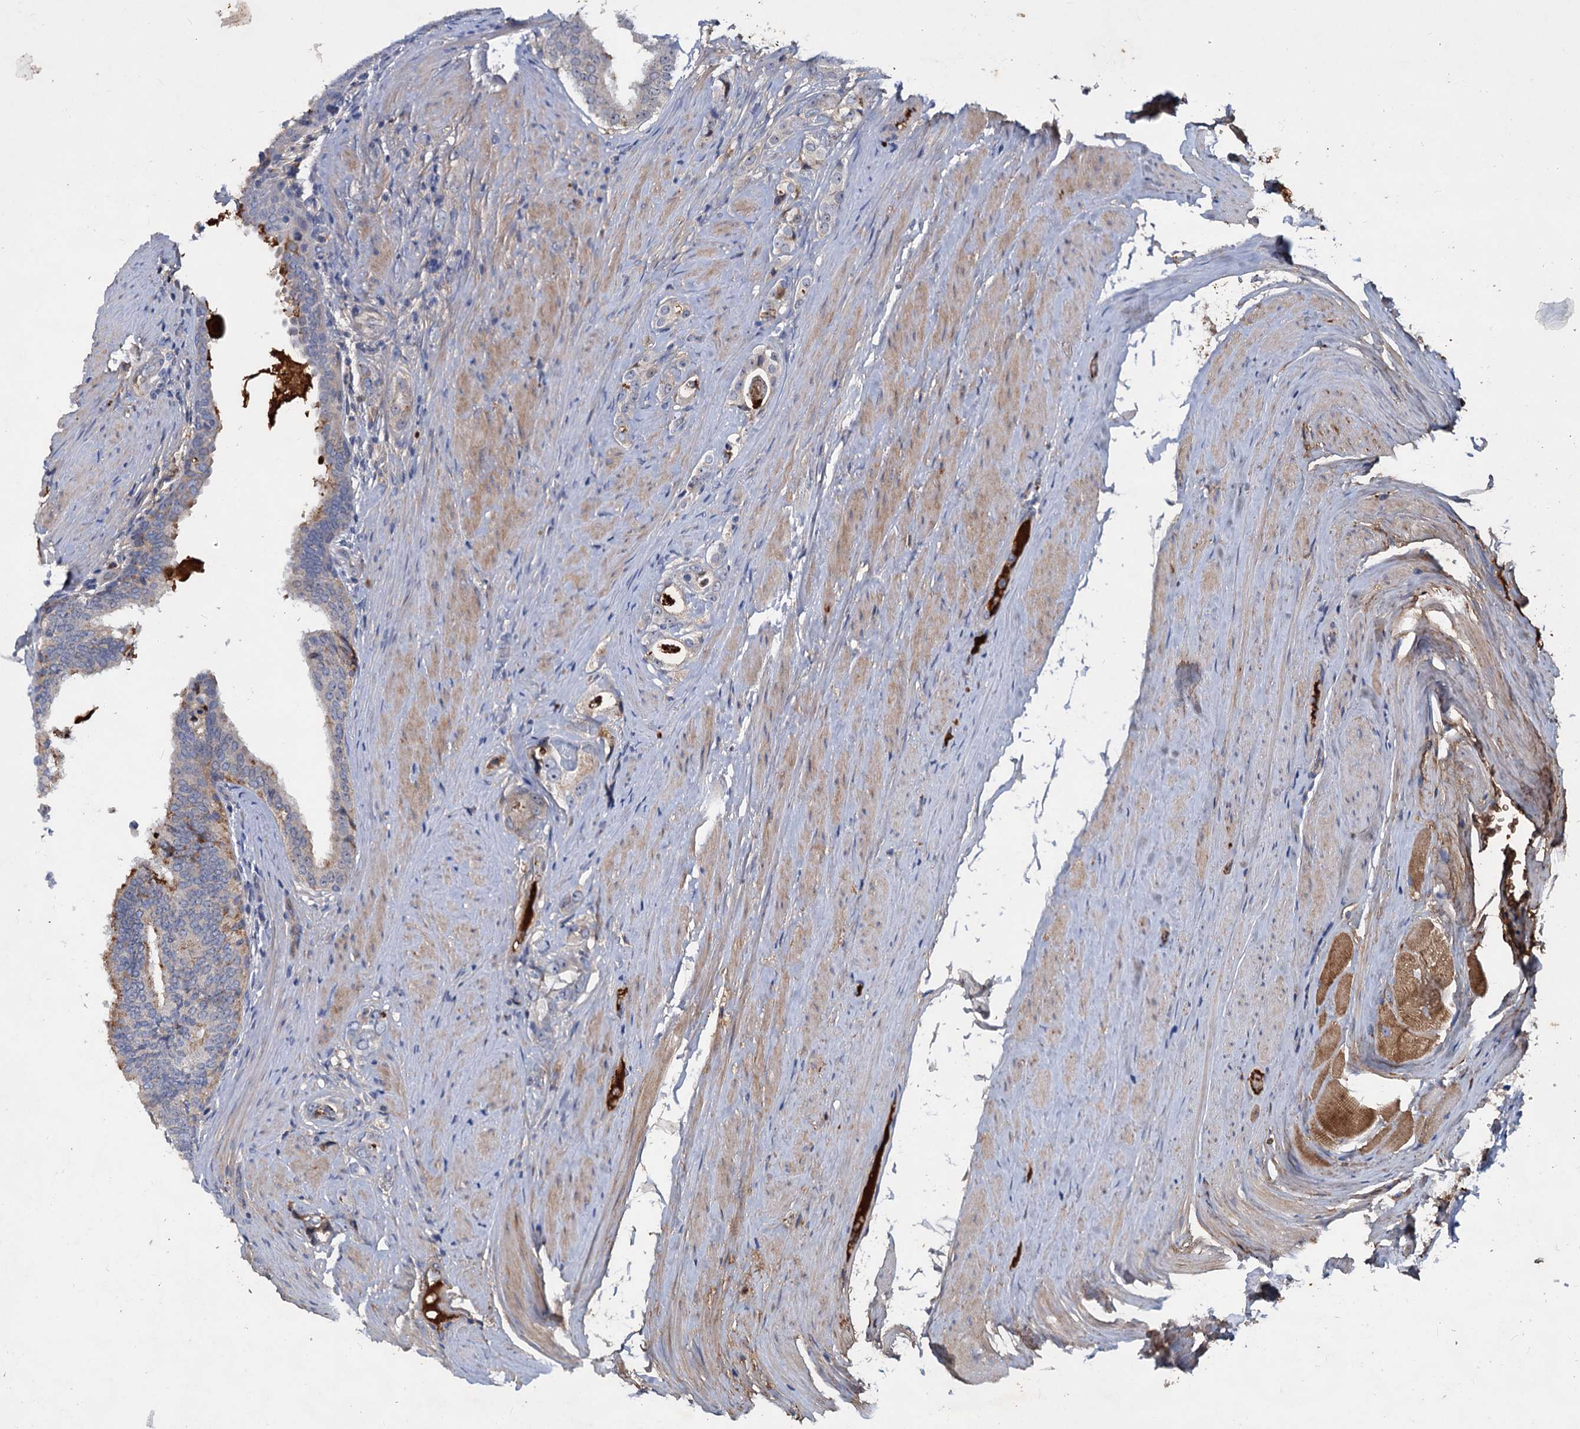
{"staining": {"intensity": "negative", "quantity": "none", "location": "none"}, "tissue": "prostate cancer", "cell_type": "Tumor cells", "image_type": "cancer", "snomed": [{"axis": "morphology", "description": "Adenocarcinoma, High grade"}, {"axis": "topography", "description": "Prostate"}], "caption": "Photomicrograph shows no protein expression in tumor cells of prostate cancer tissue. (Brightfield microscopy of DAB (3,3'-diaminobenzidine) IHC at high magnification).", "gene": "CHRD", "patient": {"sex": "male", "age": 63}}